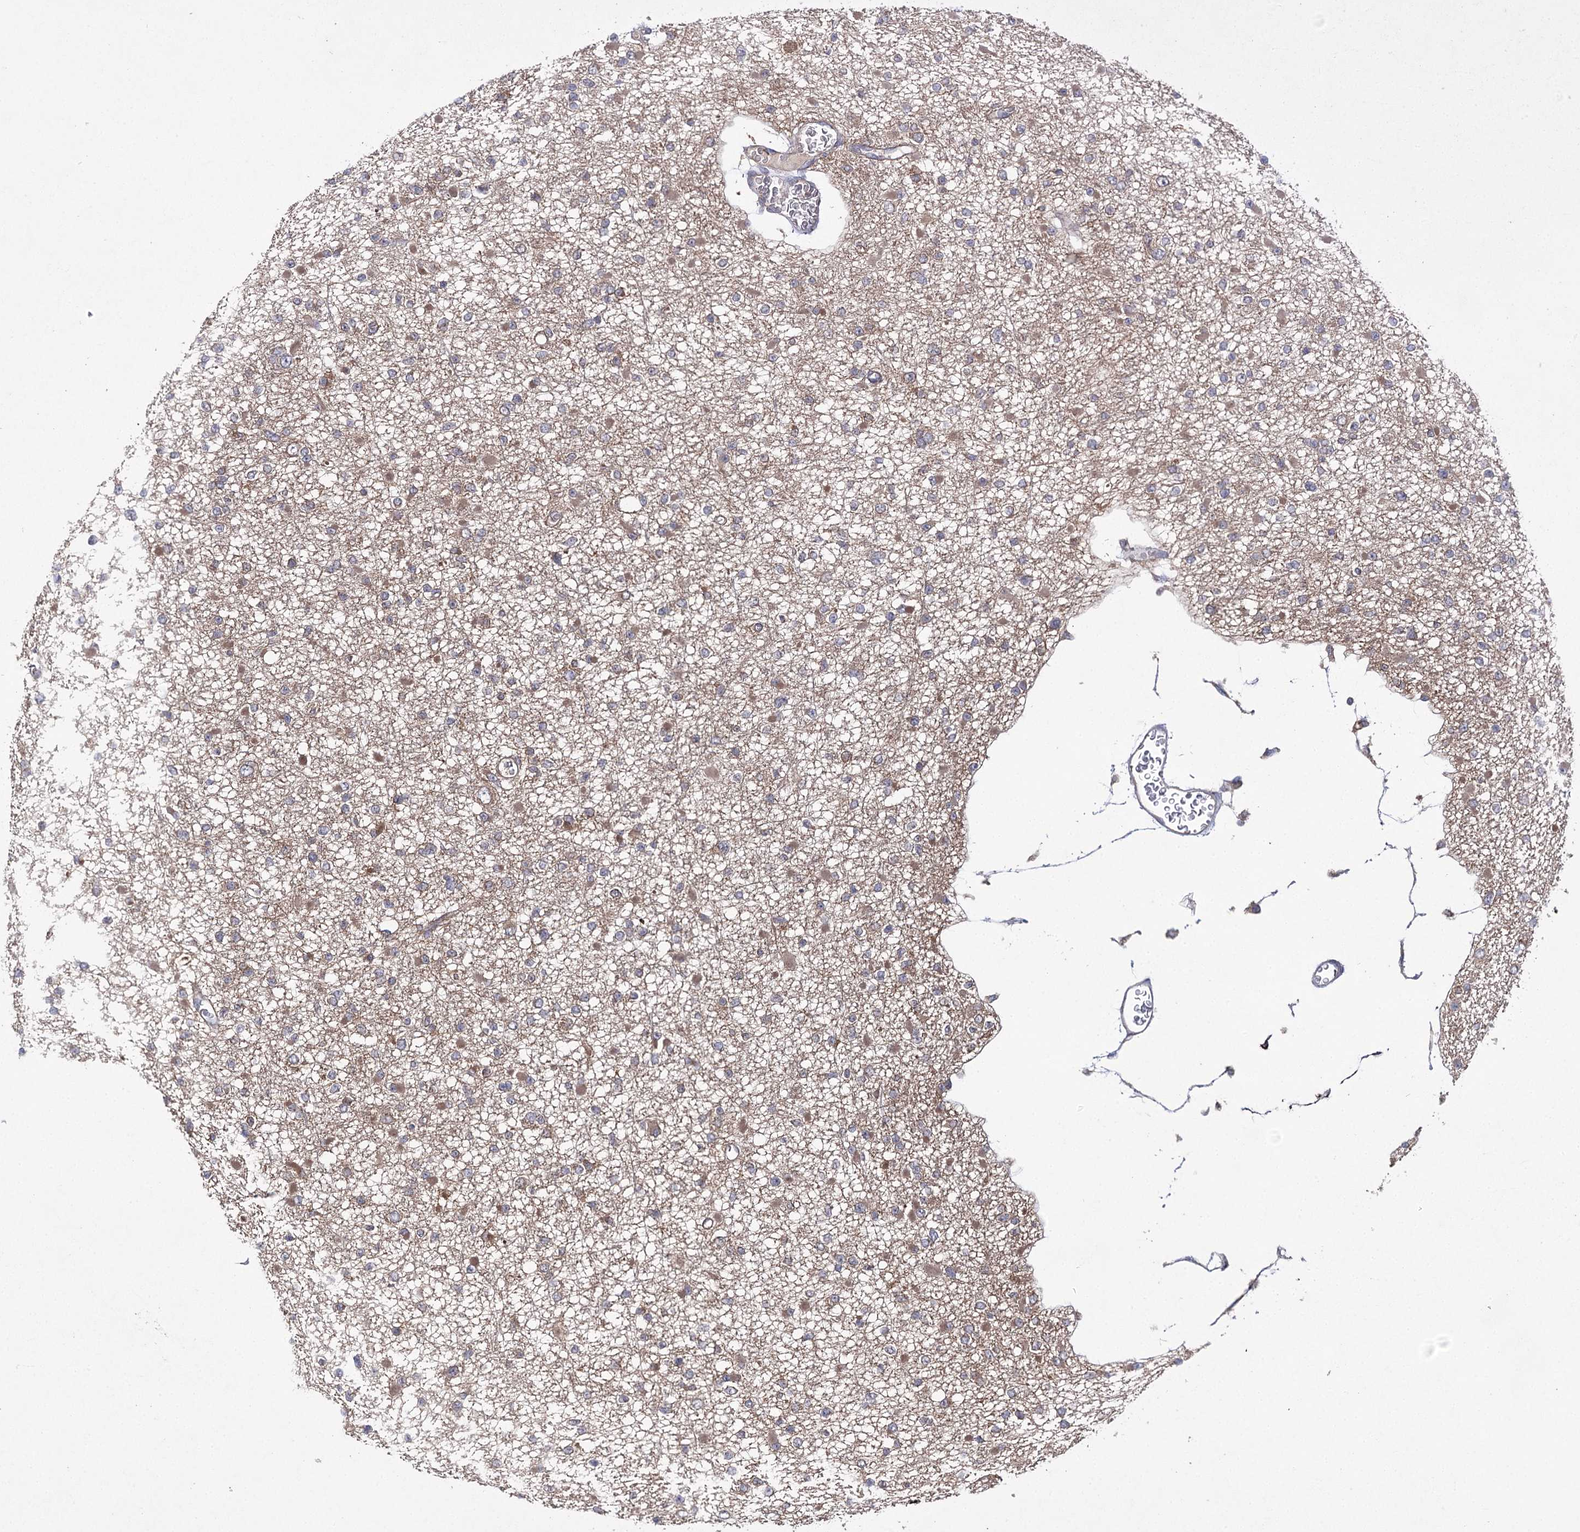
{"staining": {"intensity": "moderate", "quantity": "<25%", "location": "cytoplasmic/membranous"}, "tissue": "glioma", "cell_type": "Tumor cells", "image_type": "cancer", "snomed": [{"axis": "morphology", "description": "Glioma, malignant, Low grade"}, {"axis": "topography", "description": "Brain"}], "caption": "Immunohistochemical staining of human glioma reveals low levels of moderate cytoplasmic/membranous expression in approximately <25% of tumor cells. (DAB = brown stain, brightfield microscopy at high magnification).", "gene": "BCR", "patient": {"sex": "female", "age": 22}}